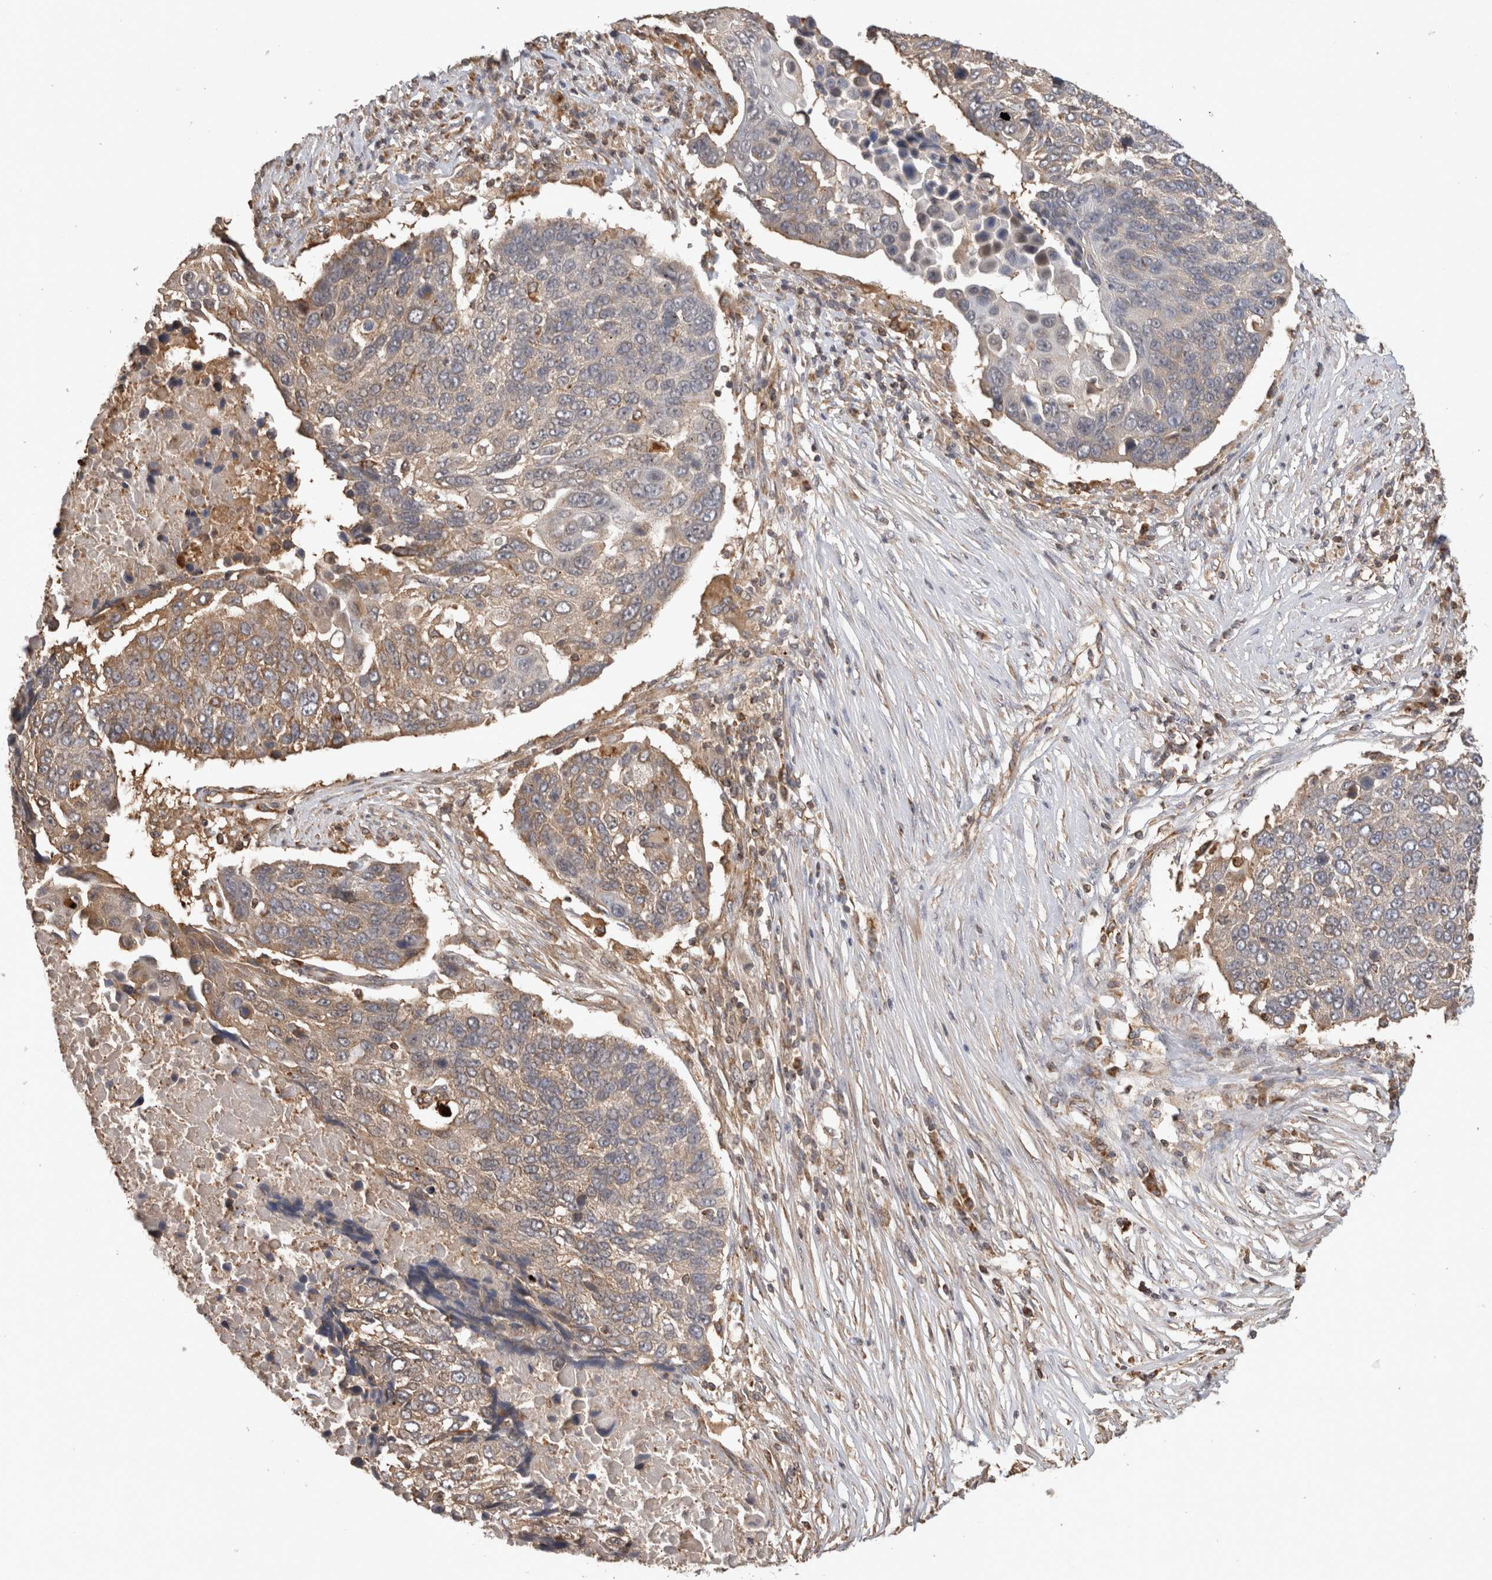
{"staining": {"intensity": "weak", "quantity": ">75%", "location": "cytoplasmic/membranous"}, "tissue": "lung cancer", "cell_type": "Tumor cells", "image_type": "cancer", "snomed": [{"axis": "morphology", "description": "Squamous cell carcinoma, NOS"}, {"axis": "topography", "description": "Lung"}], "caption": "Immunohistochemical staining of human lung cancer (squamous cell carcinoma) exhibits weak cytoplasmic/membranous protein positivity in about >75% of tumor cells.", "gene": "IMMP2L", "patient": {"sex": "male", "age": 66}}